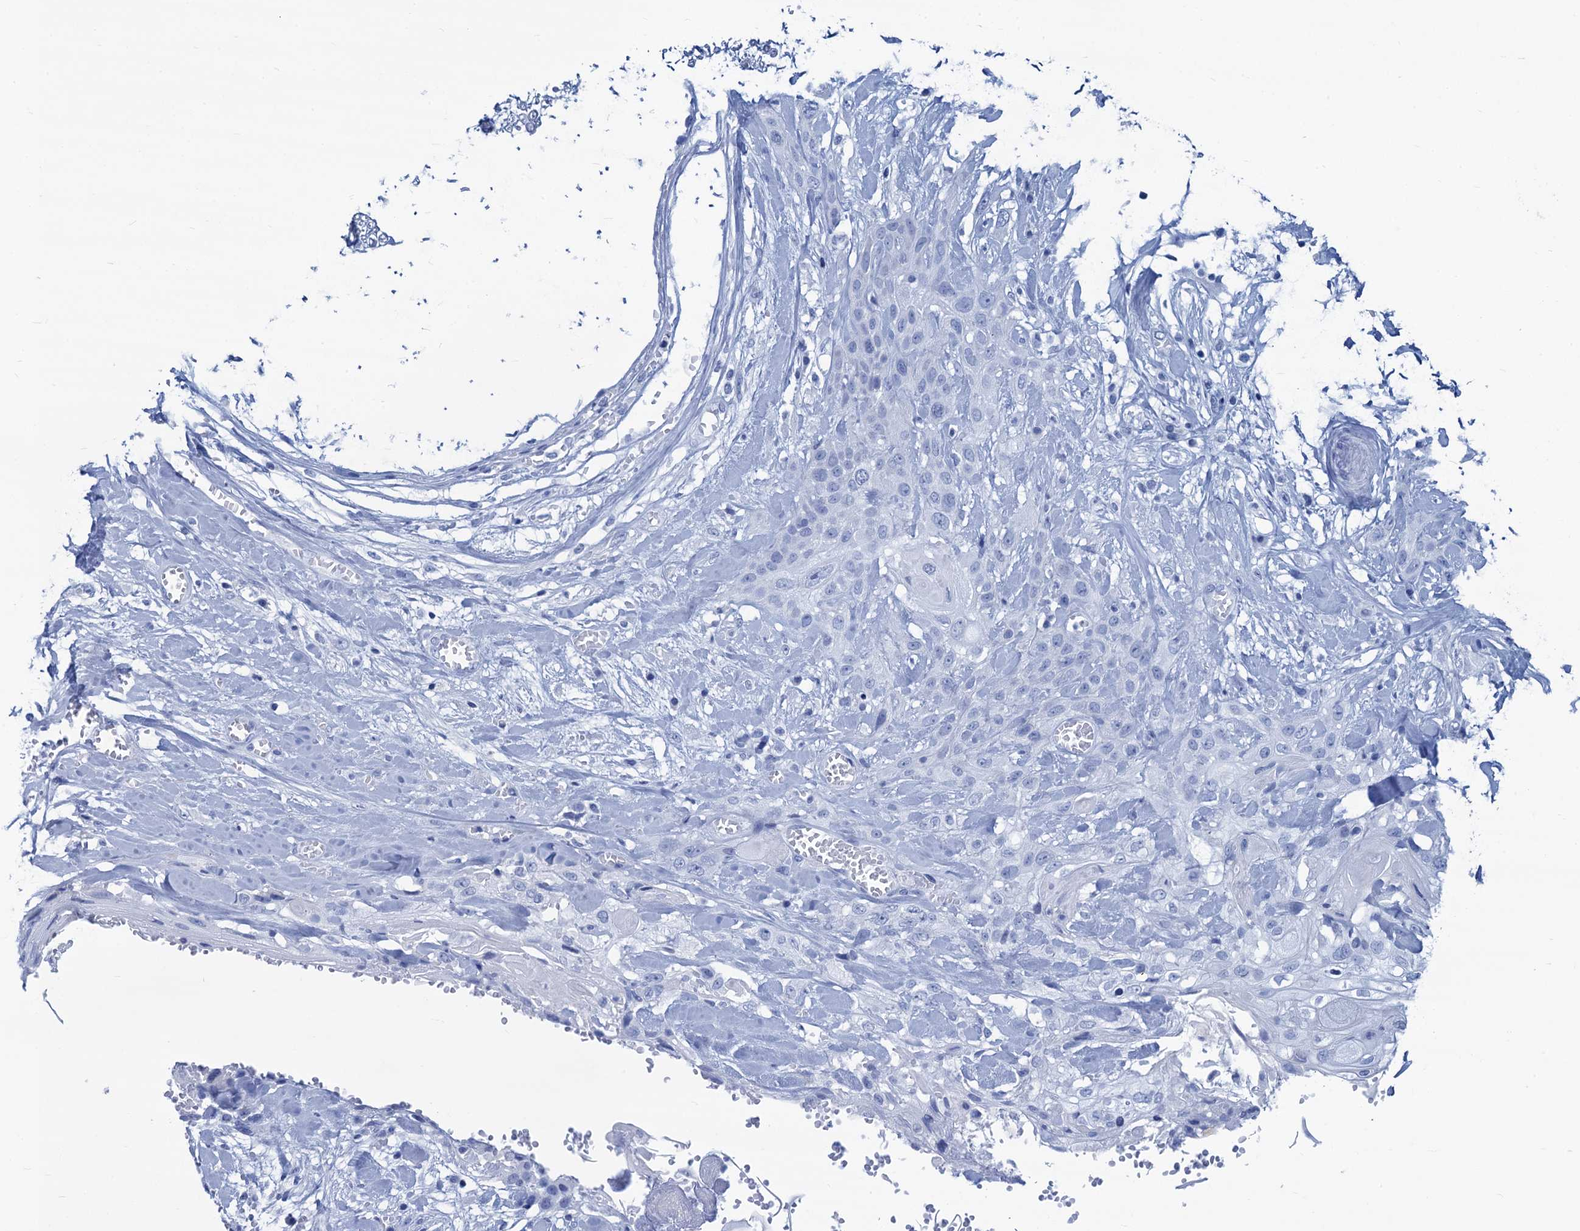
{"staining": {"intensity": "negative", "quantity": "none", "location": "none"}, "tissue": "head and neck cancer", "cell_type": "Tumor cells", "image_type": "cancer", "snomed": [{"axis": "morphology", "description": "Squamous cell carcinoma, NOS"}, {"axis": "topography", "description": "Head-Neck"}], "caption": "Tumor cells are negative for brown protein staining in squamous cell carcinoma (head and neck).", "gene": "CABYR", "patient": {"sex": "female", "age": 43}}